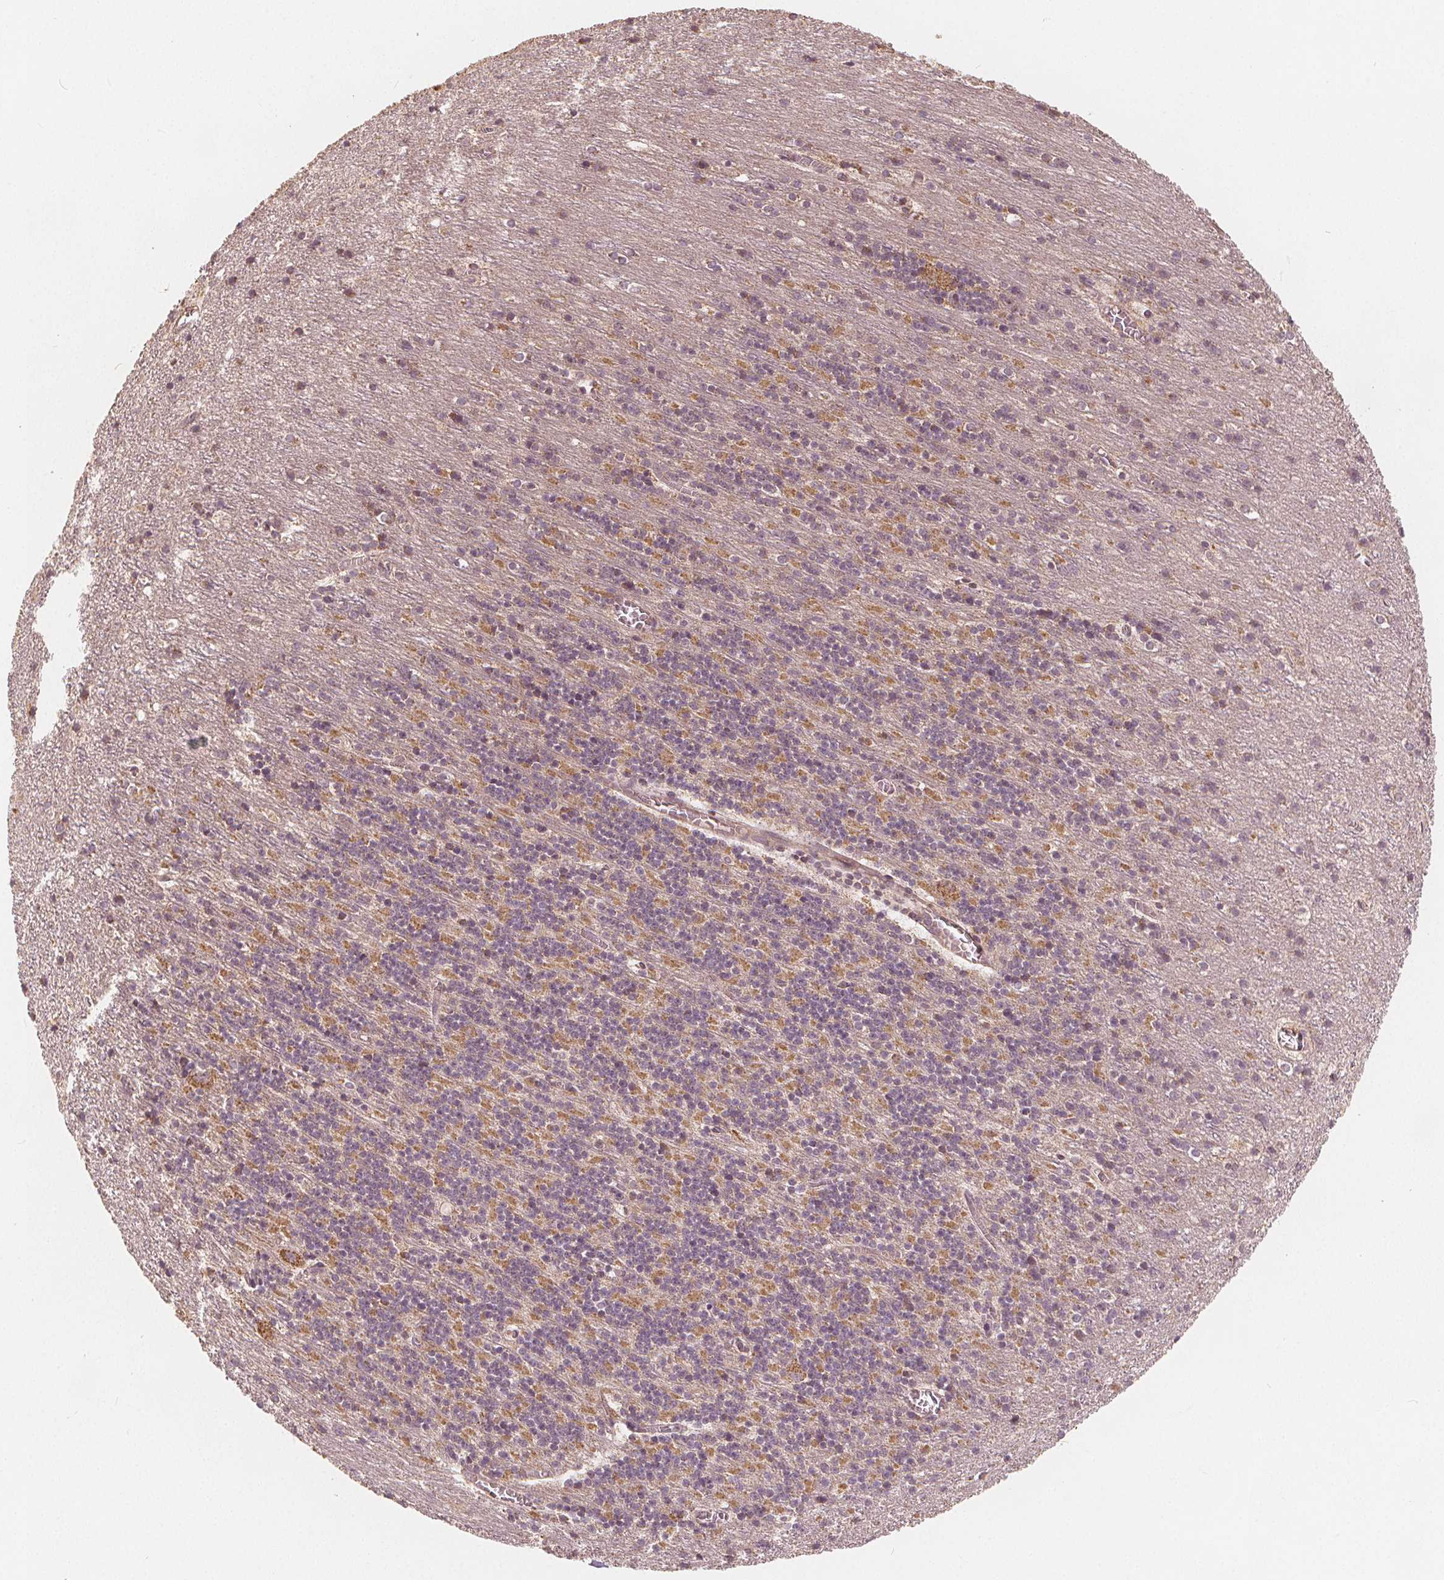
{"staining": {"intensity": "moderate", "quantity": "25%-75%", "location": "cytoplasmic/membranous"}, "tissue": "cerebellum", "cell_type": "Cells in granular layer", "image_type": "normal", "snomed": [{"axis": "morphology", "description": "Normal tissue, NOS"}, {"axis": "topography", "description": "Cerebellum"}], "caption": "An IHC photomicrograph of normal tissue is shown. Protein staining in brown shows moderate cytoplasmic/membranous positivity in cerebellum within cells in granular layer. (IHC, brightfield microscopy, high magnification).", "gene": "PEX26", "patient": {"sex": "male", "age": 70}}